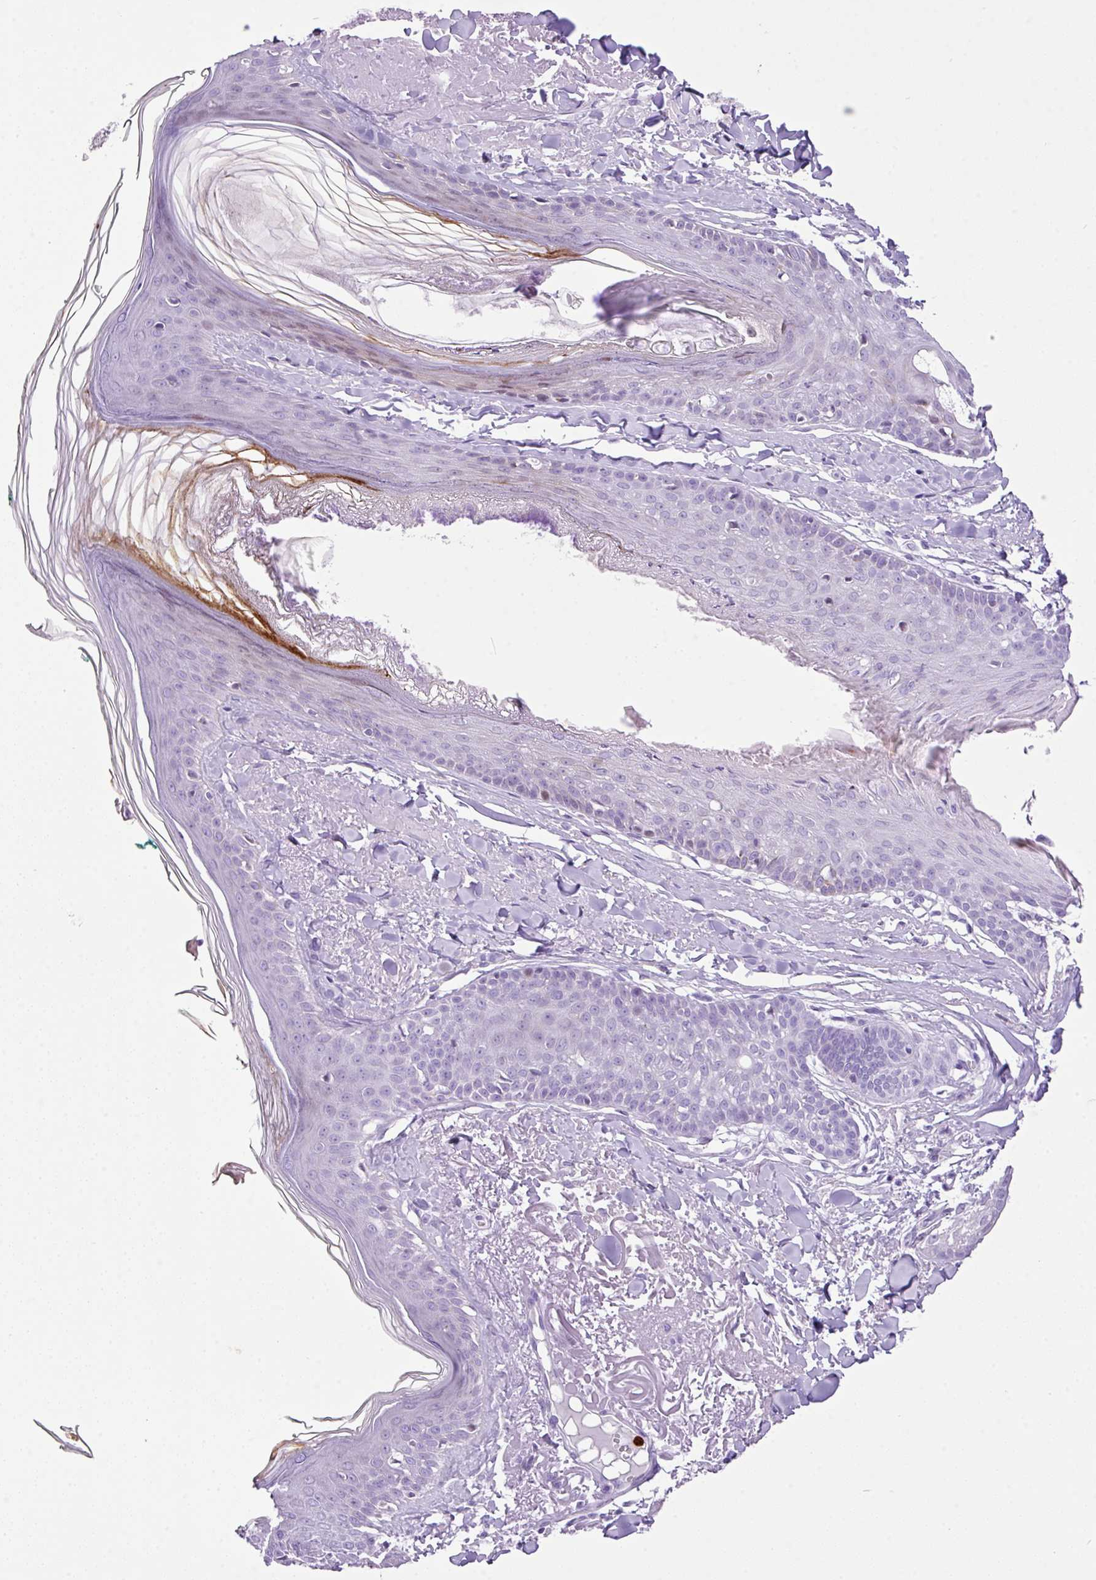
{"staining": {"intensity": "negative", "quantity": "none", "location": "none"}, "tissue": "skin", "cell_type": "Fibroblasts", "image_type": "normal", "snomed": [{"axis": "morphology", "description": "Normal tissue, NOS"}, {"axis": "morphology", "description": "Malignant melanoma, NOS"}, {"axis": "topography", "description": "Skin"}], "caption": "IHC image of normal human skin stained for a protein (brown), which demonstrates no expression in fibroblasts.", "gene": "RCAN2", "patient": {"sex": "male", "age": 80}}